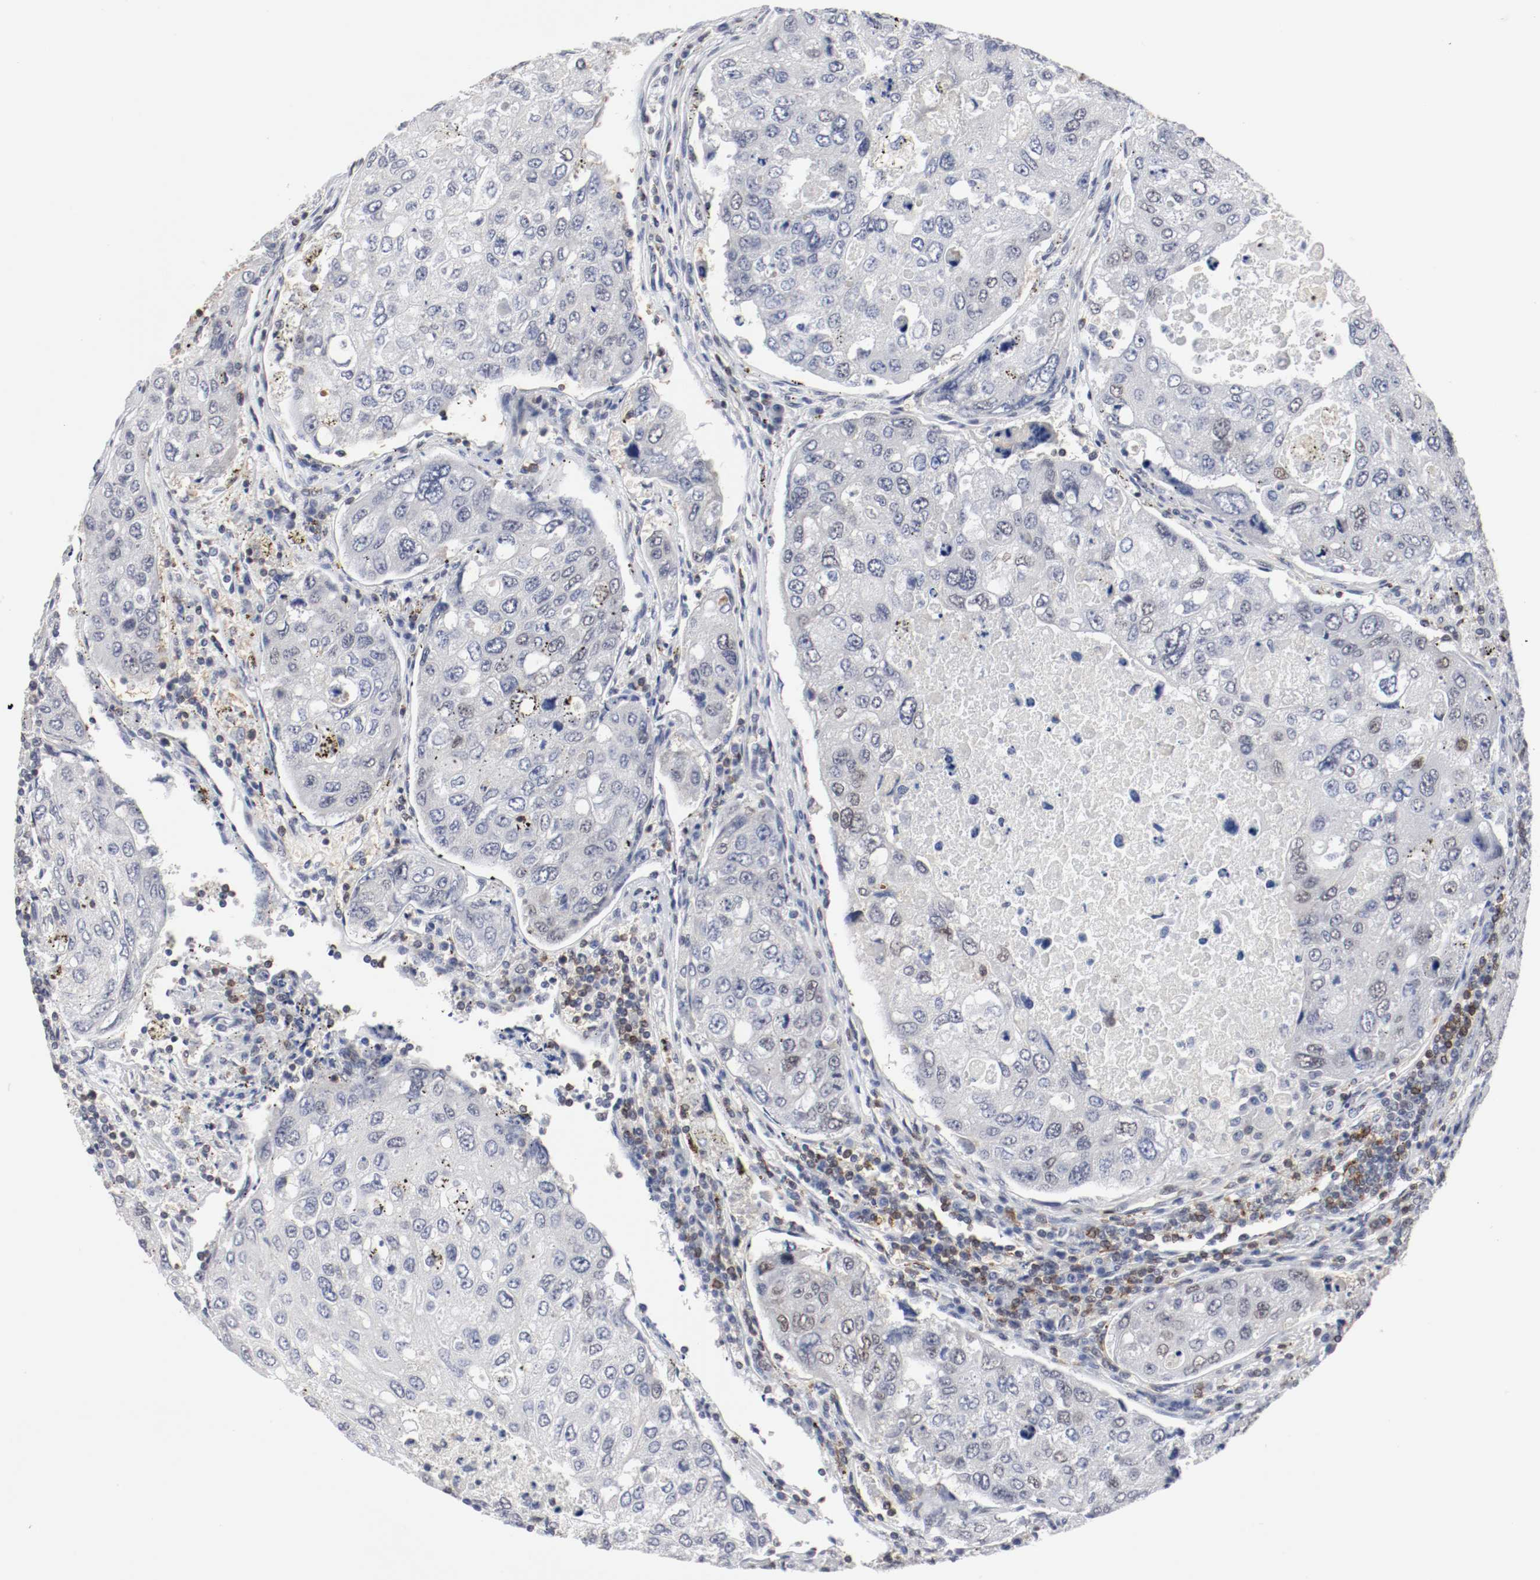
{"staining": {"intensity": "weak", "quantity": "<25%", "location": "nuclear"}, "tissue": "urothelial cancer", "cell_type": "Tumor cells", "image_type": "cancer", "snomed": [{"axis": "morphology", "description": "Urothelial carcinoma, High grade"}, {"axis": "topography", "description": "Lymph node"}, {"axis": "topography", "description": "Urinary bladder"}], "caption": "A photomicrograph of urothelial carcinoma (high-grade) stained for a protein demonstrates no brown staining in tumor cells. Brightfield microscopy of immunohistochemistry stained with DAB (brown) and hematoxylin (blue), captured at high magnification.", "gene": "JUND", "patient": {"sex": "male", "age": 51}}